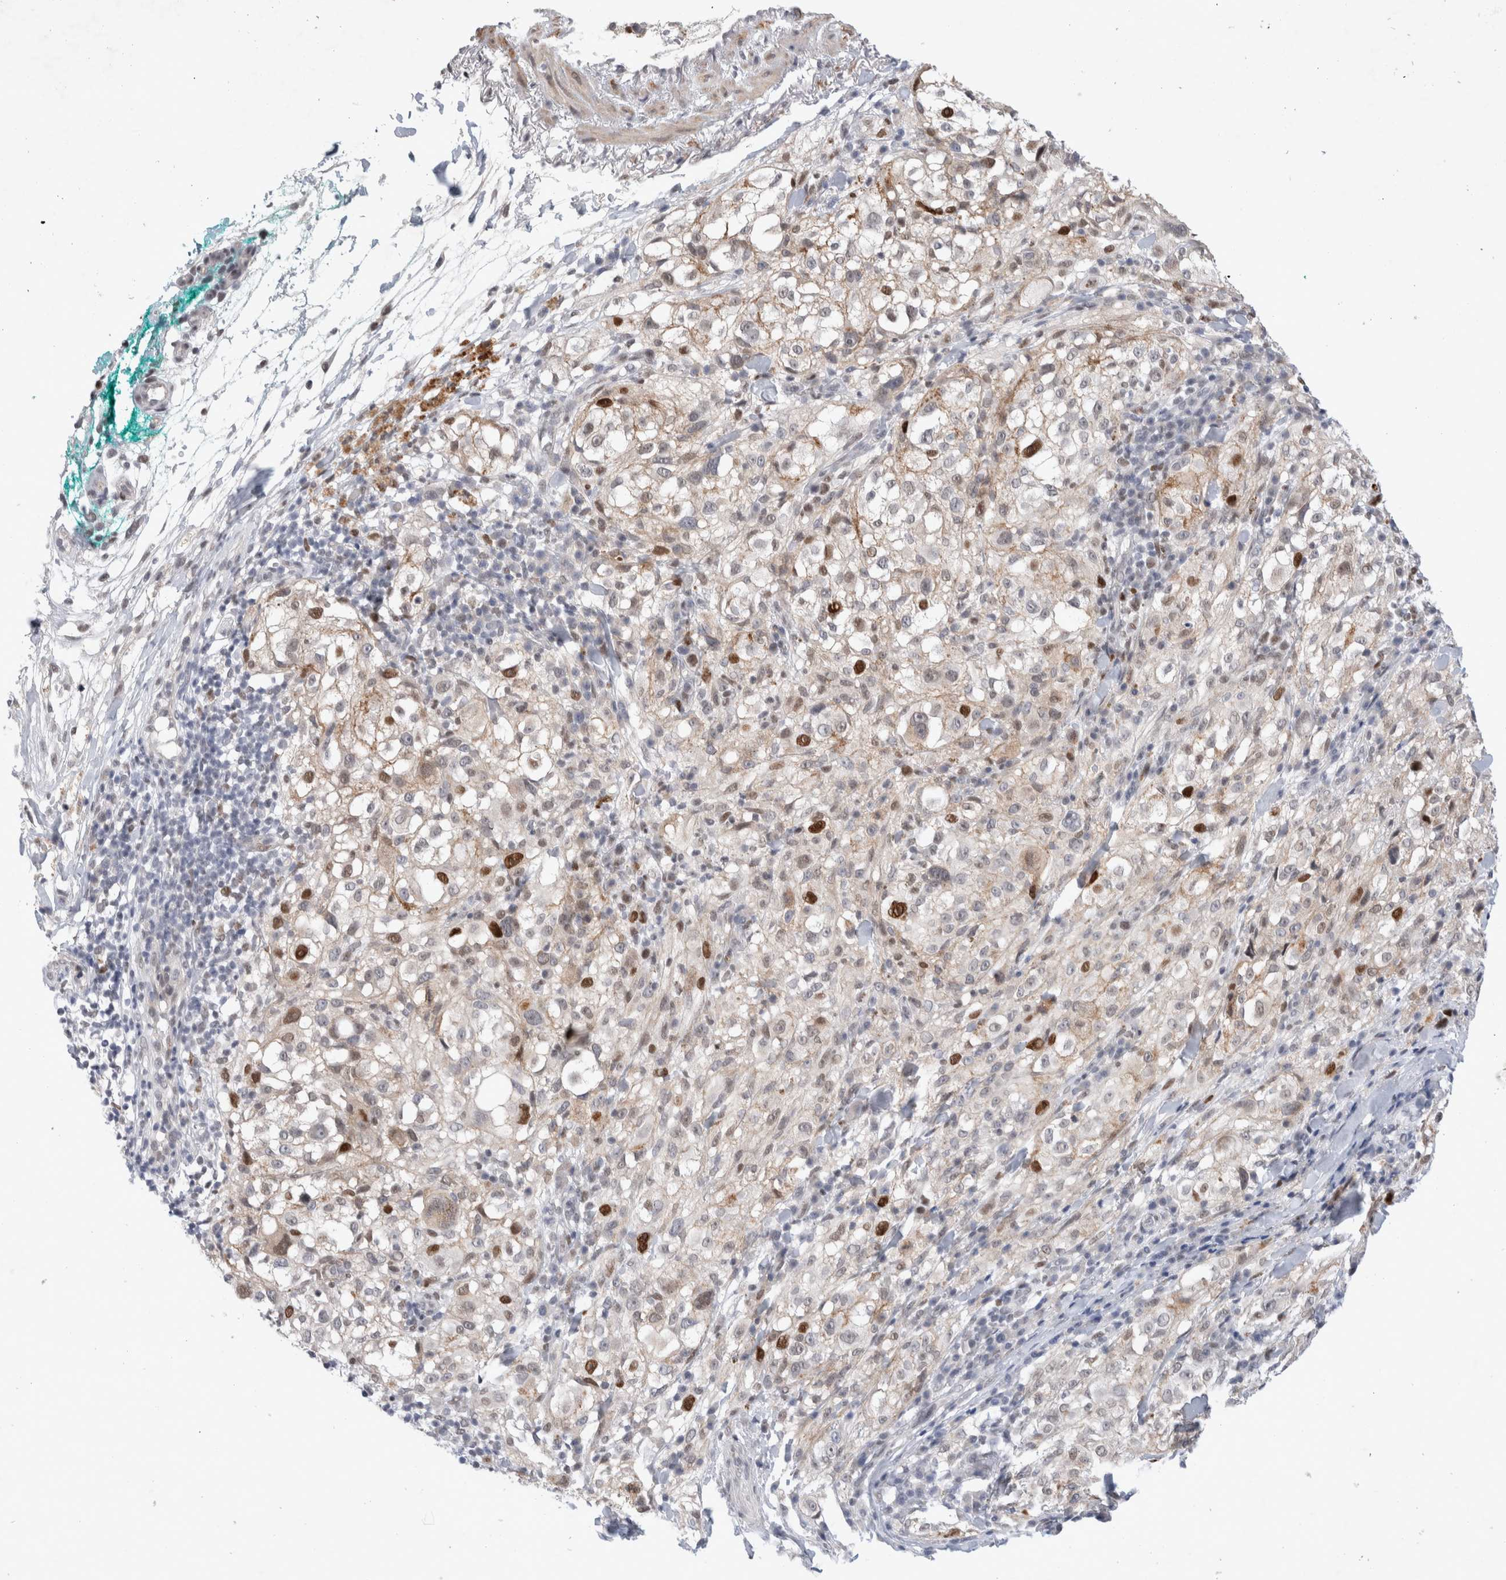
{"staining": {"intensity": "strong", "quantity": "<25%", "location": "nuclear"}, "tissue": "melanoma", "cell_type": "Tumor cells", "image_type": "cancer", "snomed": [{"axis": "morphology", "description": "Necrosis, NOS"}, {"axis": "morphology", "description": "Malignant melanoma, NOS"}, {"axis": "topography", "description": "Skin"}], "caption": "Melanoma tissue demonstrates strong nuclear staining in approximately <25% of tumor cells", "gene": "KNL1", "patient": {"sex": "female", "age": 87}}